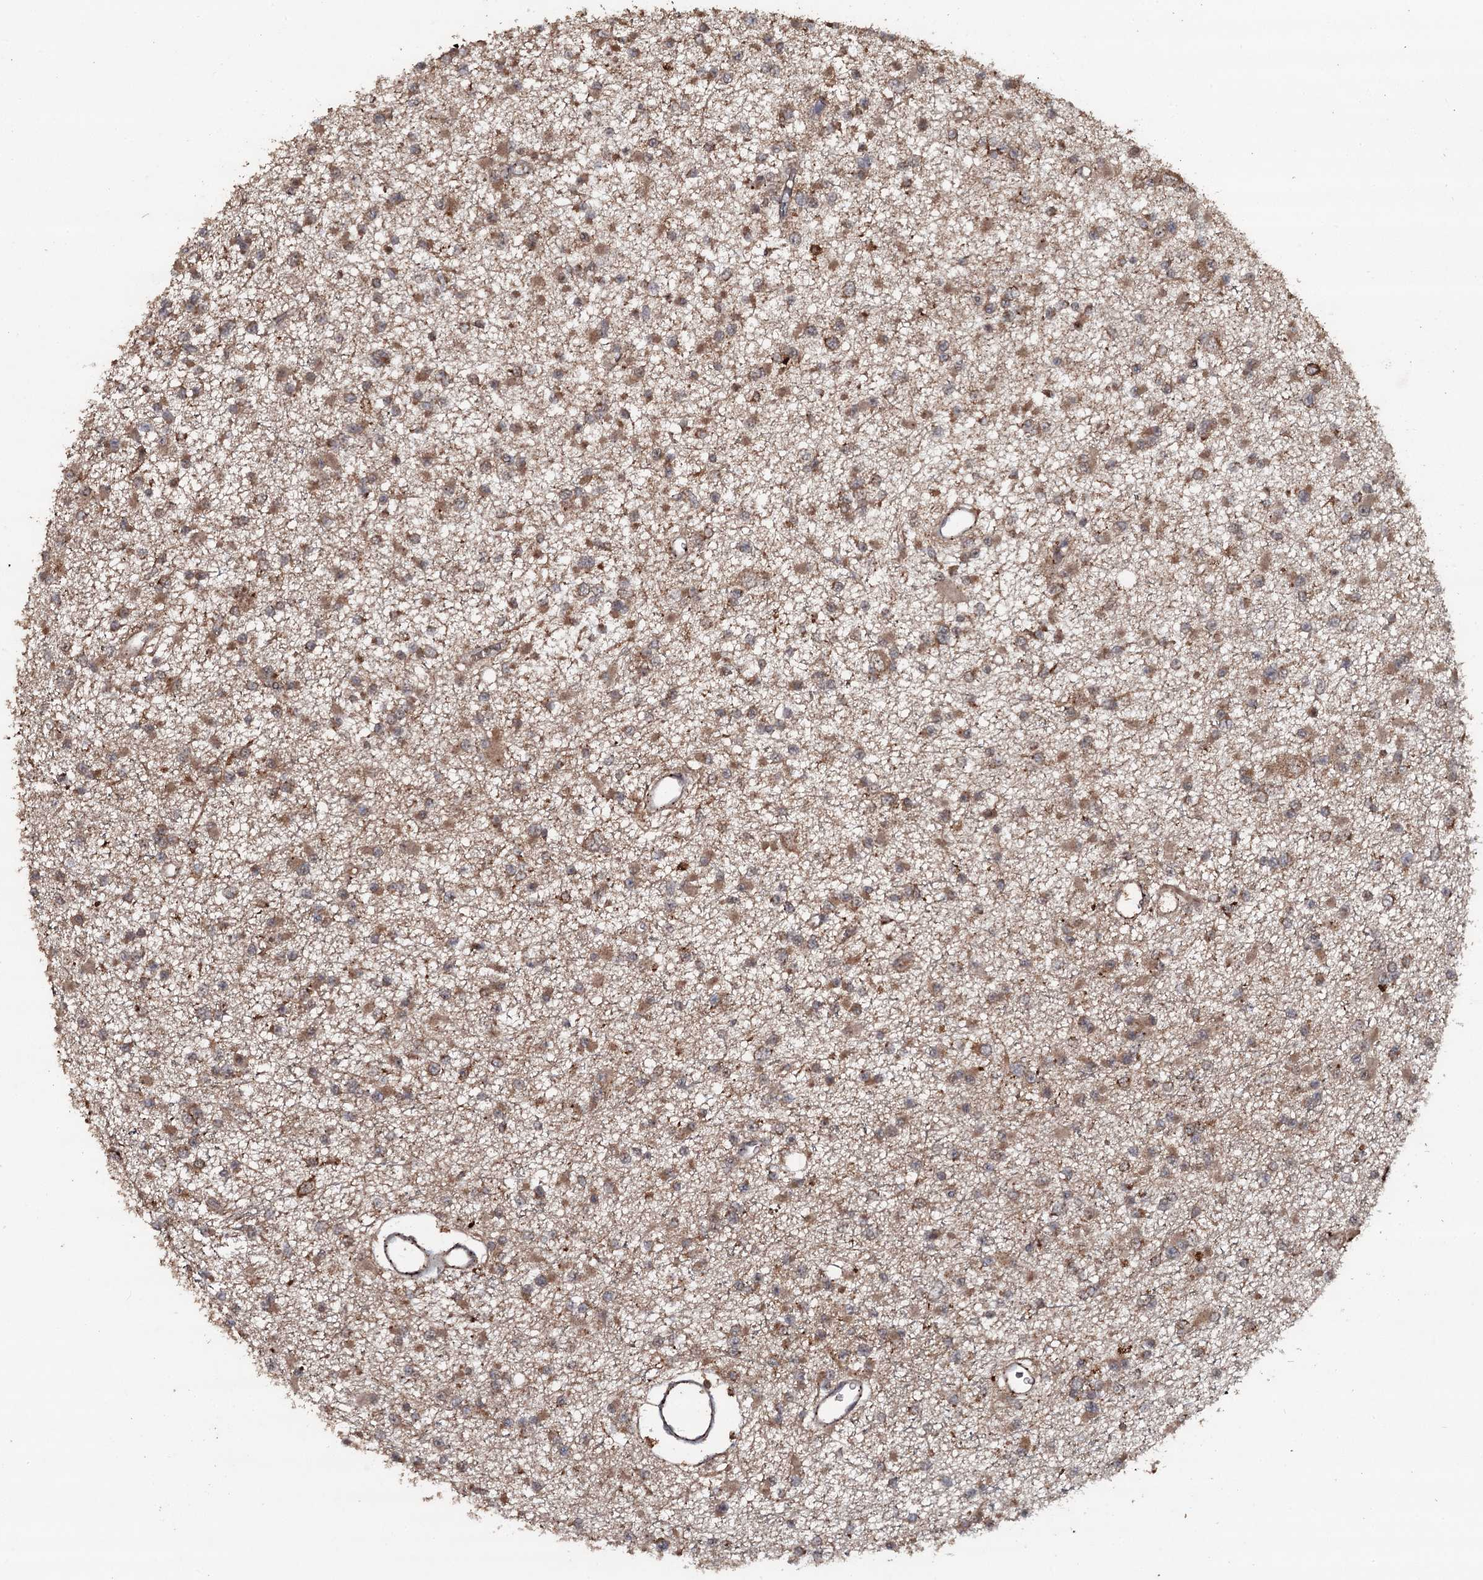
{"staining": {"intensity": "moderate", "quantity": ">75%", "location": "cytoplasmic/membranous"}, "tissue": "glioma", "cell_type": "Tumor cells", "image_type": "cancer", "snomed": [{"axis": "morphology", "description": "Glioma, malignant, Low grade"}, {"axis": "topography", "description": "Brain"}], "caption": "Protein staining of malignant glioma (low-grade) tissue shows moderate cytoplasmic/membranous expression in about >75% of tumor cells.", "gene": "ADGRG3", "patient": {"sex": "female", "age": 22}}